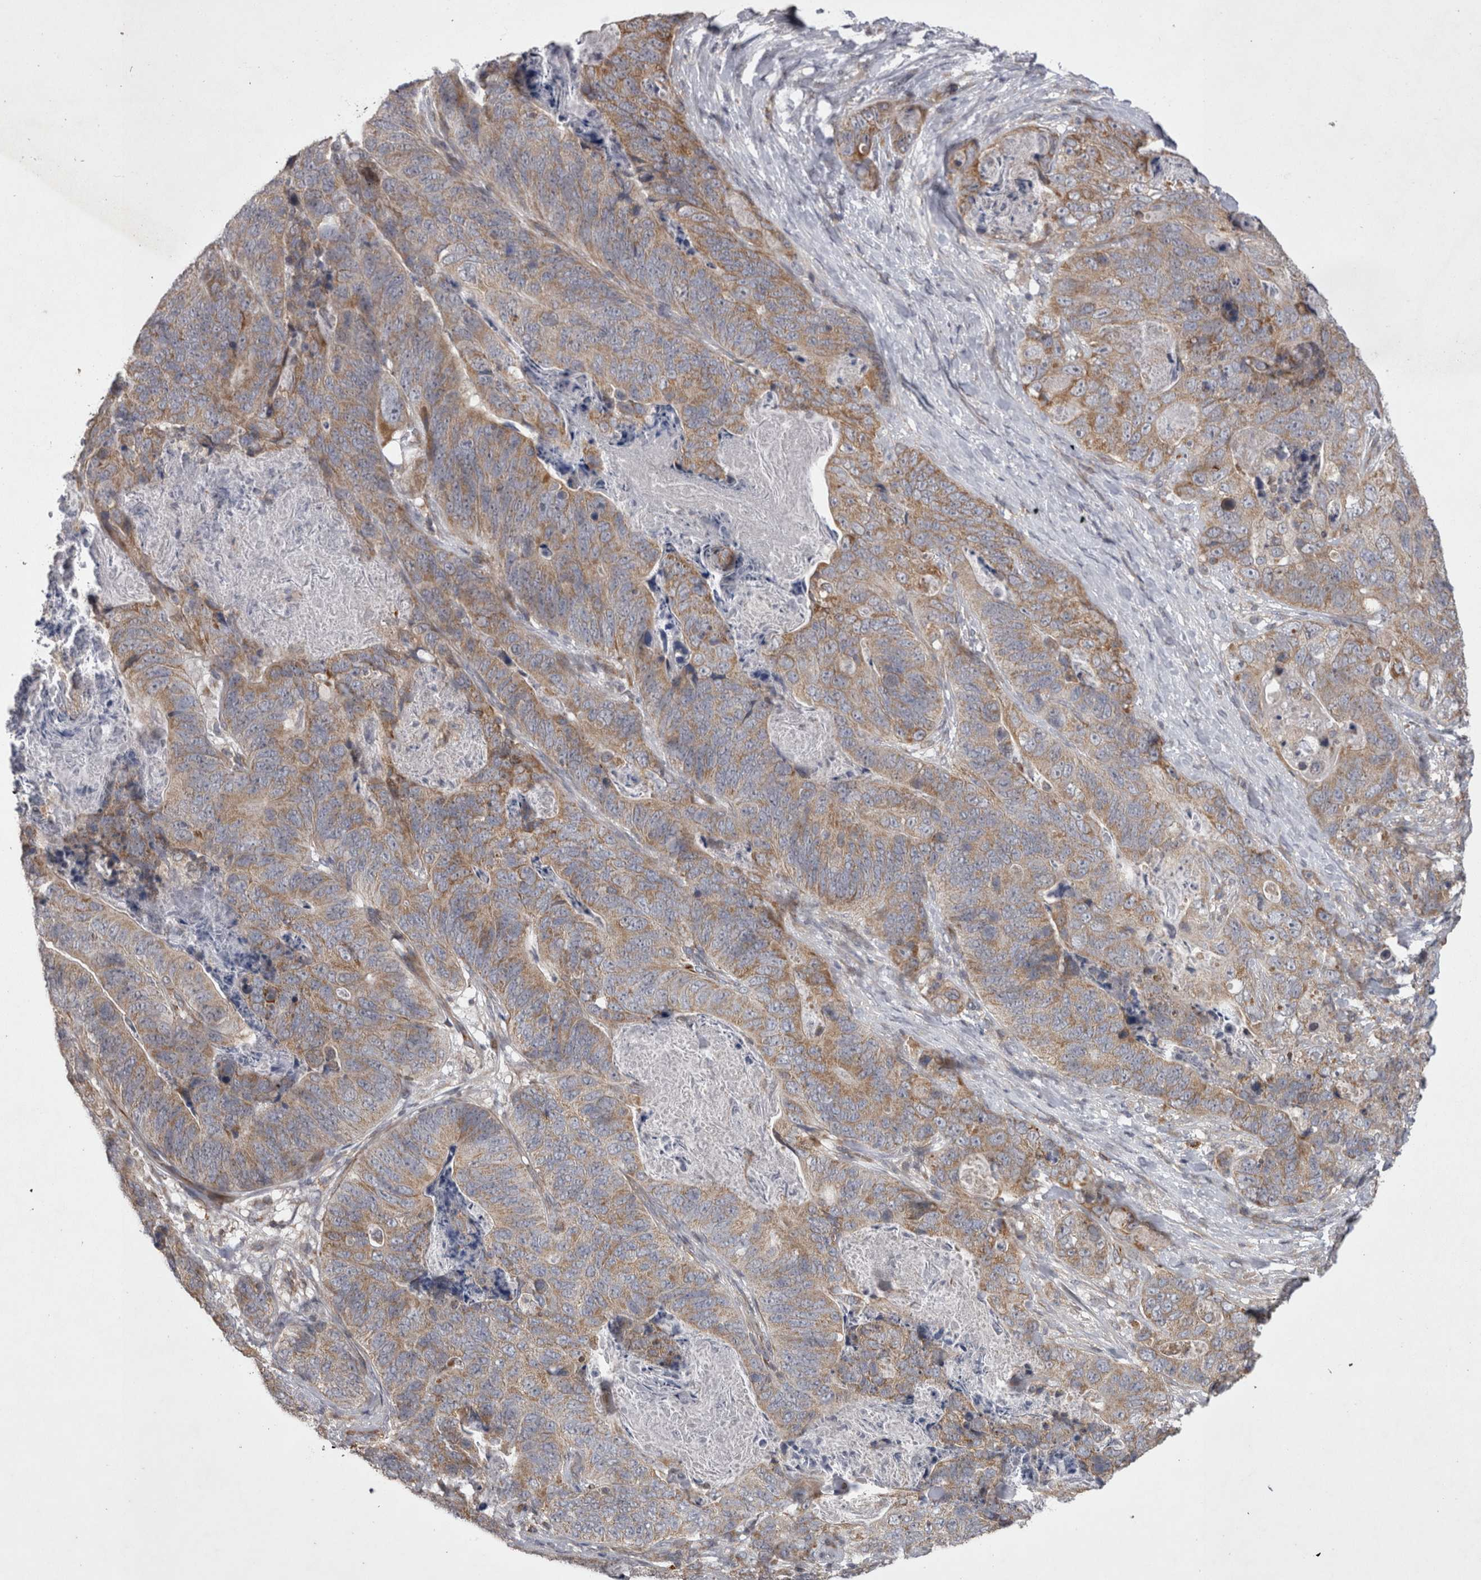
{"staining": {"intensity": "weak", "quantity": ">75%", "location": "cytoplasmic/membranous"}, "tissue": "stomach cancer", "cell_type": "Tumor cells", "image_type": "cancer", "snomed": [{"axis": "morphology", "description": "Normal tissue, NOS"}, {"axis": "morphology", "description": "Adenocarcinoma, NOS"}, {"axis": "topography", "description": "Stomach"}], "caption": "Weak cytoplasmic/membranous positivity is identified in approximately >75% of tumor cells in stomach adenocarcinoma.", "gene": "TSPOAP1", "patient": {"sex": "female", "age": 89}}